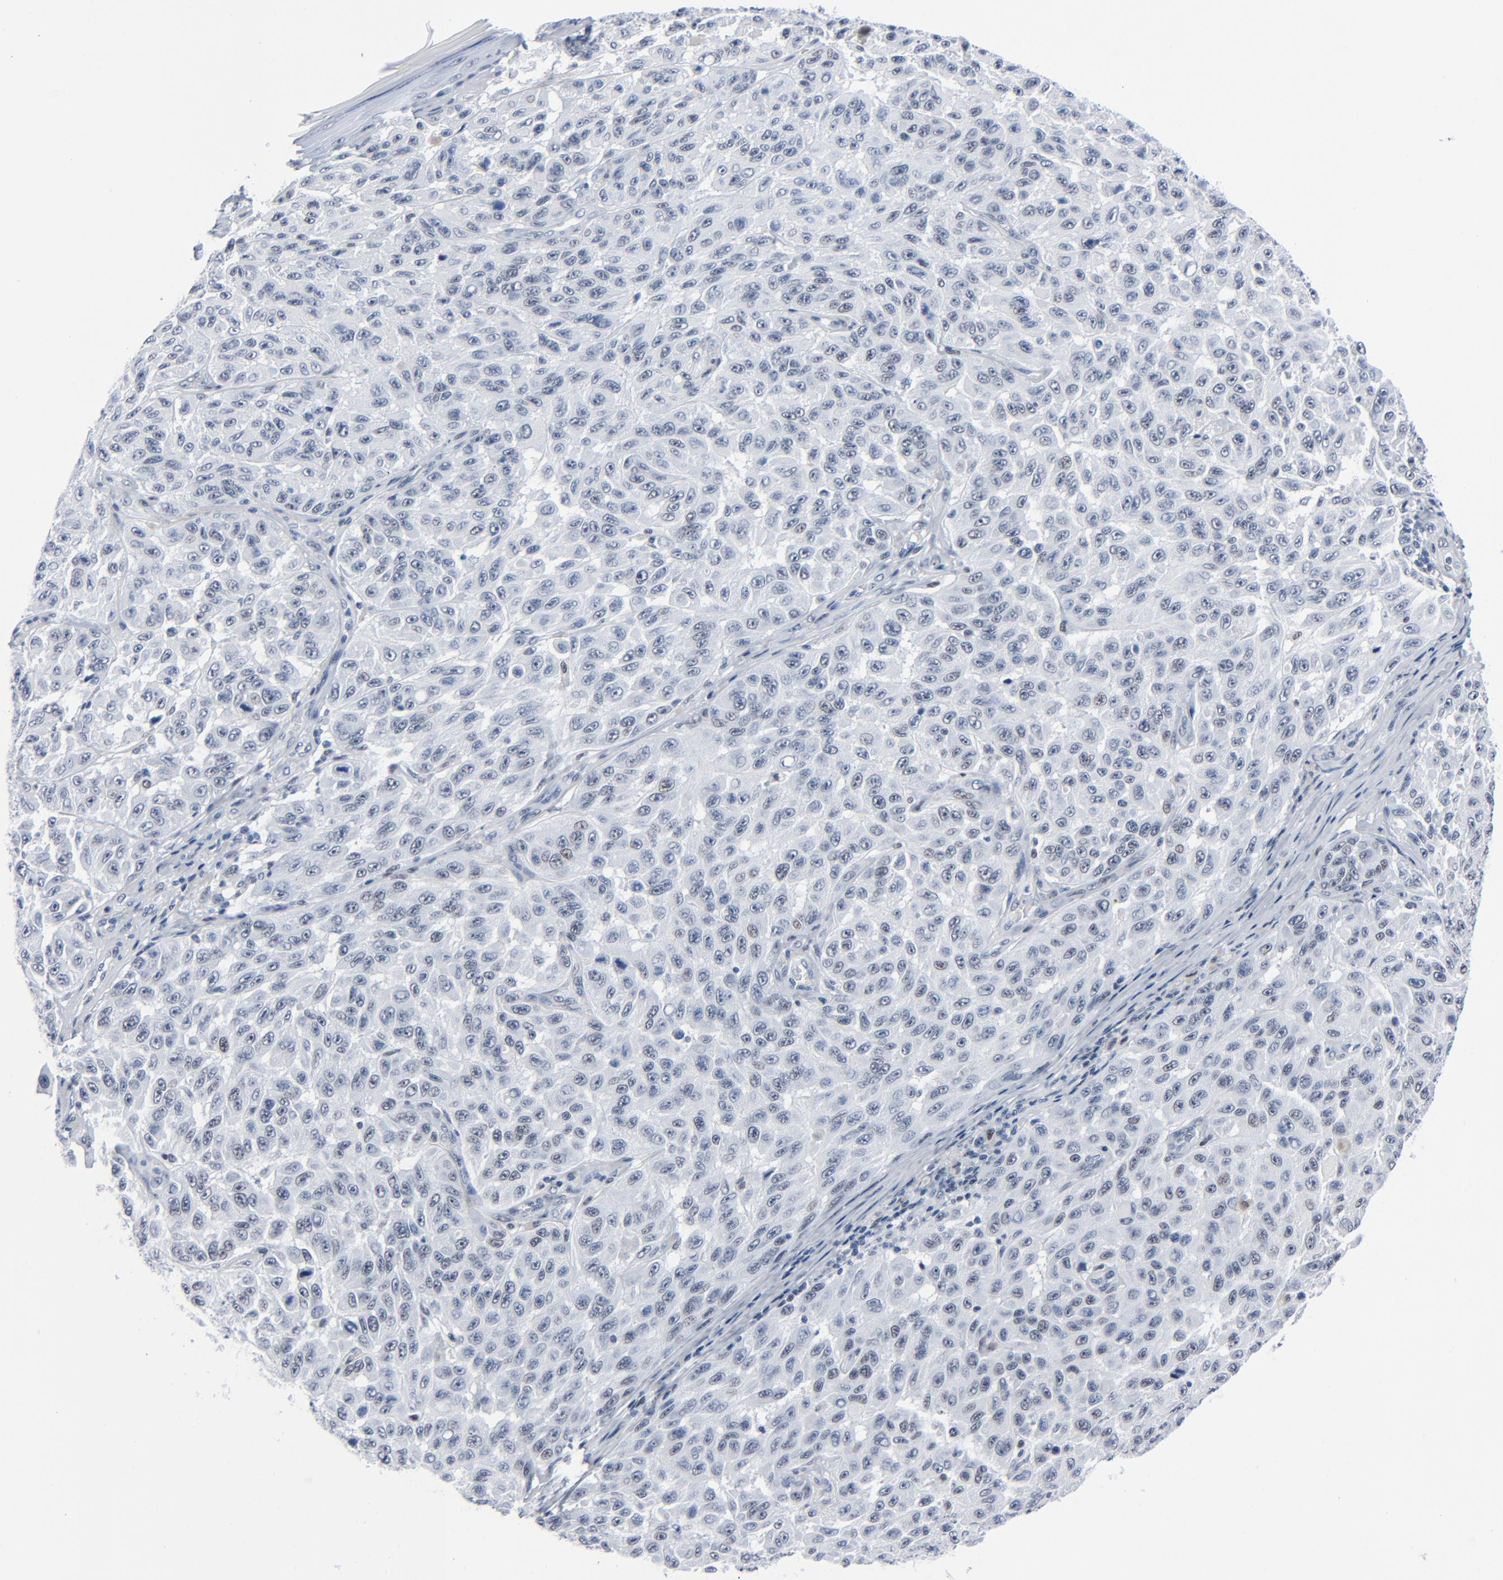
{"staining": {"intensity": "weak", "quantity": "<25%", "location": "nuclear"}, "tissue": "melanoma", "cell_type": "Tumor cells", "image_type": "cancer", "snomed": [{"axis": "morphology", "description": "Malignant melanoma, NOS"}, {"axis": "topography", "description": "Skin"}], "caption": "This is an immunohistochemistry (IHC) micrograph of human malignant melanoma. There is no expression in tumor cells.", "gene": "SIRT1", "patient": {"sex": "male", "age": 30}}